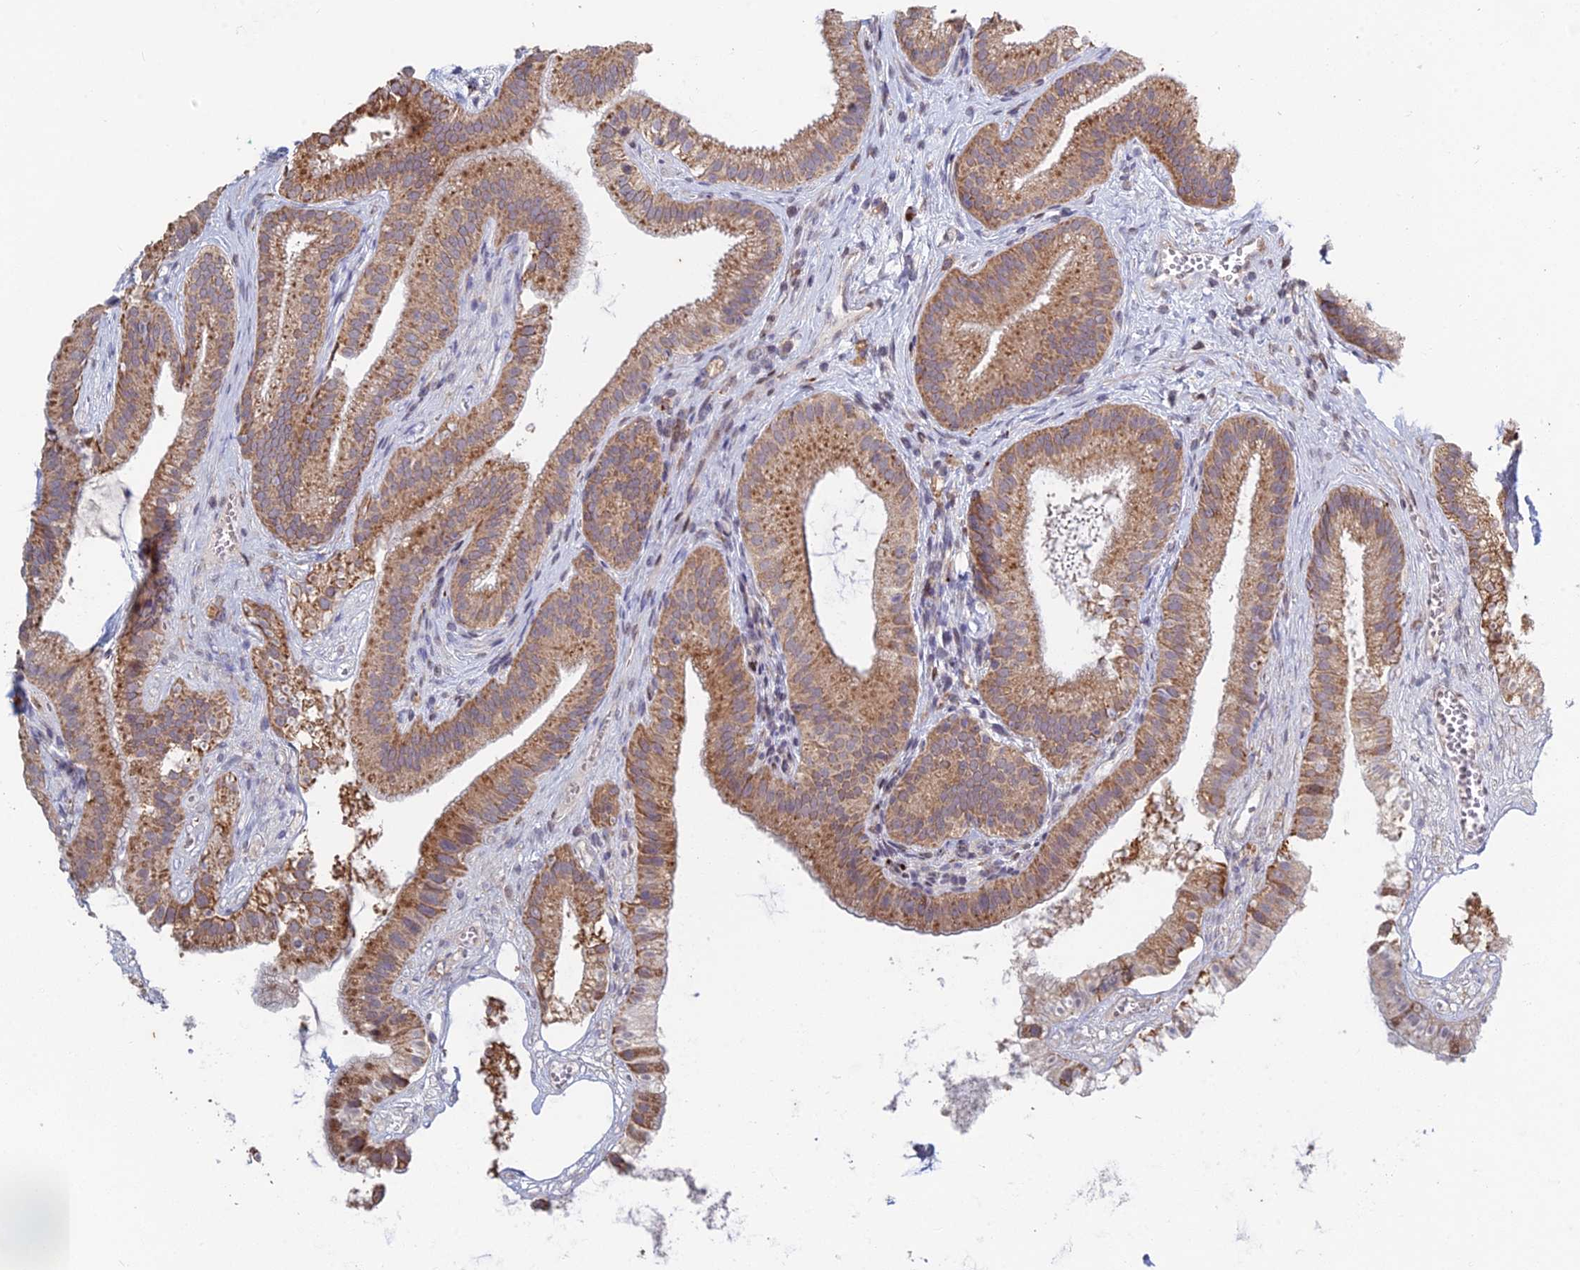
{"staining": {"intensity": "moderate", "quantity": ">75%", "location": "cytoplasmic/membranous"}, "tissue": "gallbladder", "cell_type": "Glandular cells", "image_type": "normal", "snomed": [{"axis": "morphology", "description": "Normal tissue, NOS"}, {"axis": "topography", "description": "Gallbladder"}], "caption": "This histopathology image shows immunohistochemistry (IHC) staining of benign human gallbladder, with medium moderate cytoplasmic/membranous positivity in approximately >75% of glandular cells.", "gene": "FOXS1", "patient": {"sex": "female", "age": 54}}